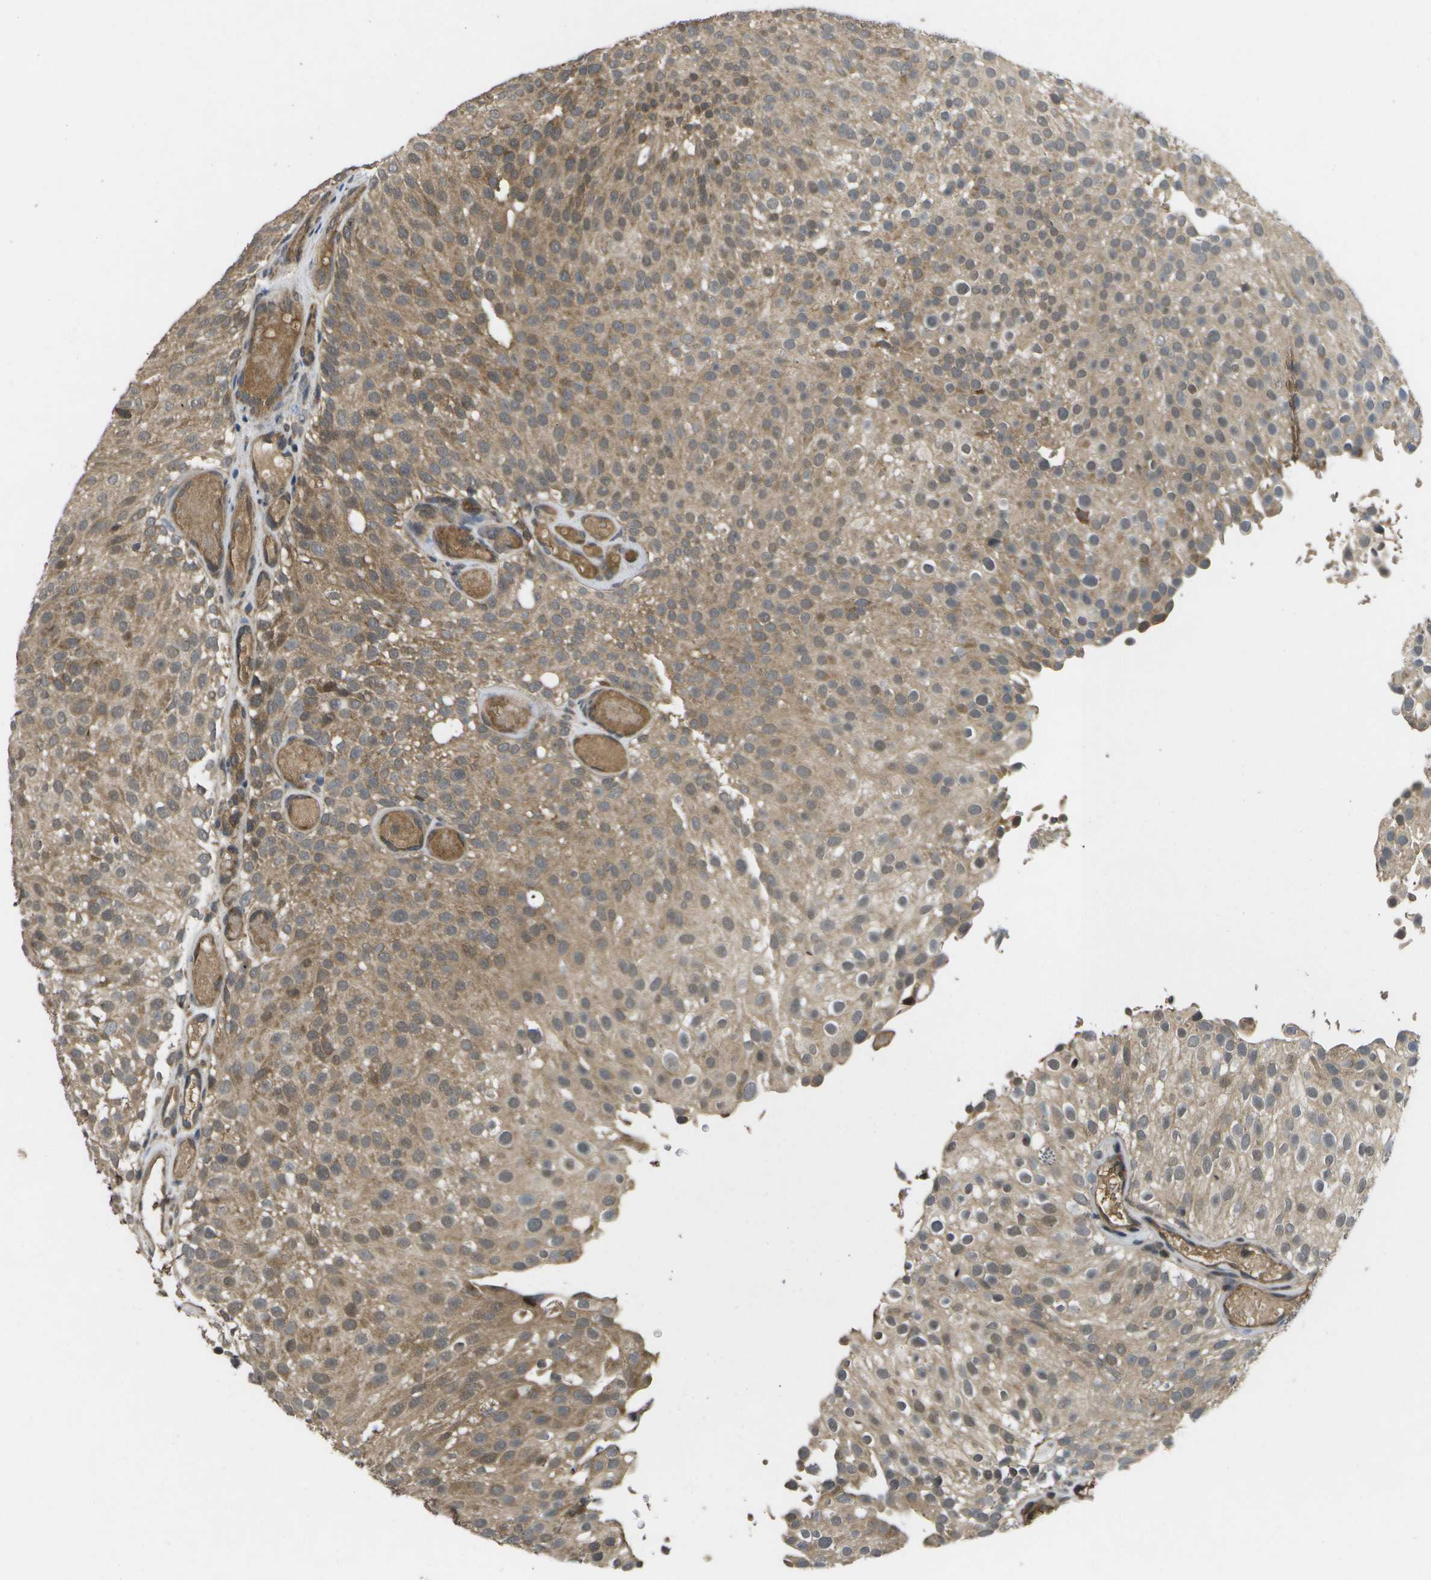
{"staining": {"intensity": "moderate", "quantity": ">75%", "location": "cytoplasmic/membranous"}, "tissue": "urothelial cancer", "cell_type": "Tumor cells", "image_type": "cancer", "snomed": [{"axis": "morphology", "description": "Urothelial carcinoma, Low grade"}, {"axis": "topography", "description": "Urinary bladder"}], "caption": "Approximately >75% of tumor cells in human urothelial carcinoma (low-grade) exhibit moderate cytoplasmic/membranous protein positivity as visualized by brown immunohistochemical staining.", "gene": "ALAS1", "patient": {"sex": "male", "age": 78}}